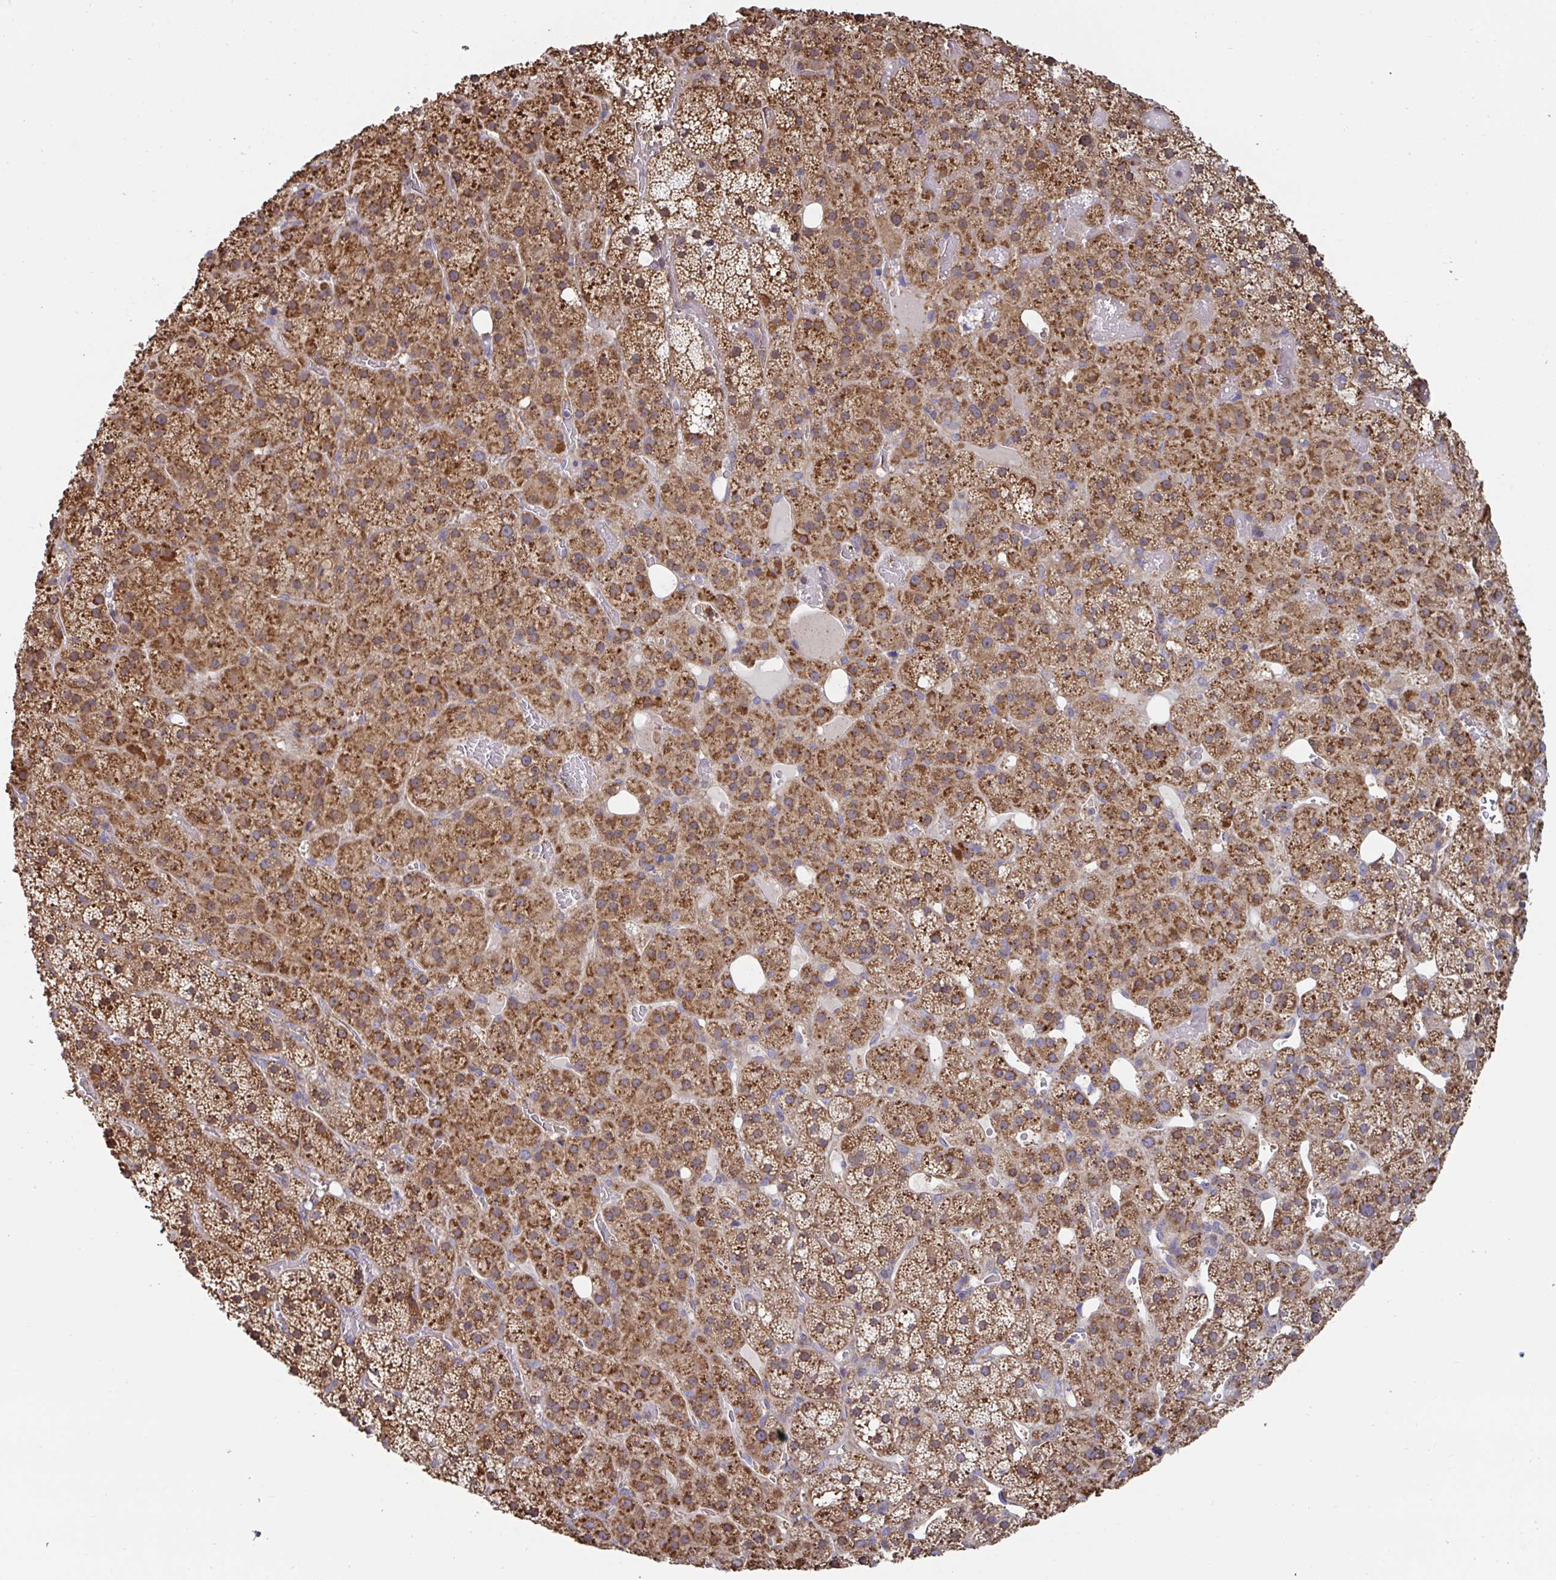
{"staining": {"intensity": "moderate", "quantity": ">75%", "location": "cytoplasmic/membranous"}, "tissue": "adrenal gland", "cell_type": "Glandular cells", "image_type": "normal", "snomed": [{"axis": "morphology", "description": "Normal tissue, NOS"}, {"axis": "topography", "description": "Adrenal gland"}], "caption": "Brown immunohistochemical staining in unremarkable adrenal gland demonstrates moderate cytoplasmic/membranous staining in approximately >75% of glandular cells.", "gene": "DZANK1", "patient": {"sex": "male", "age": 53}}